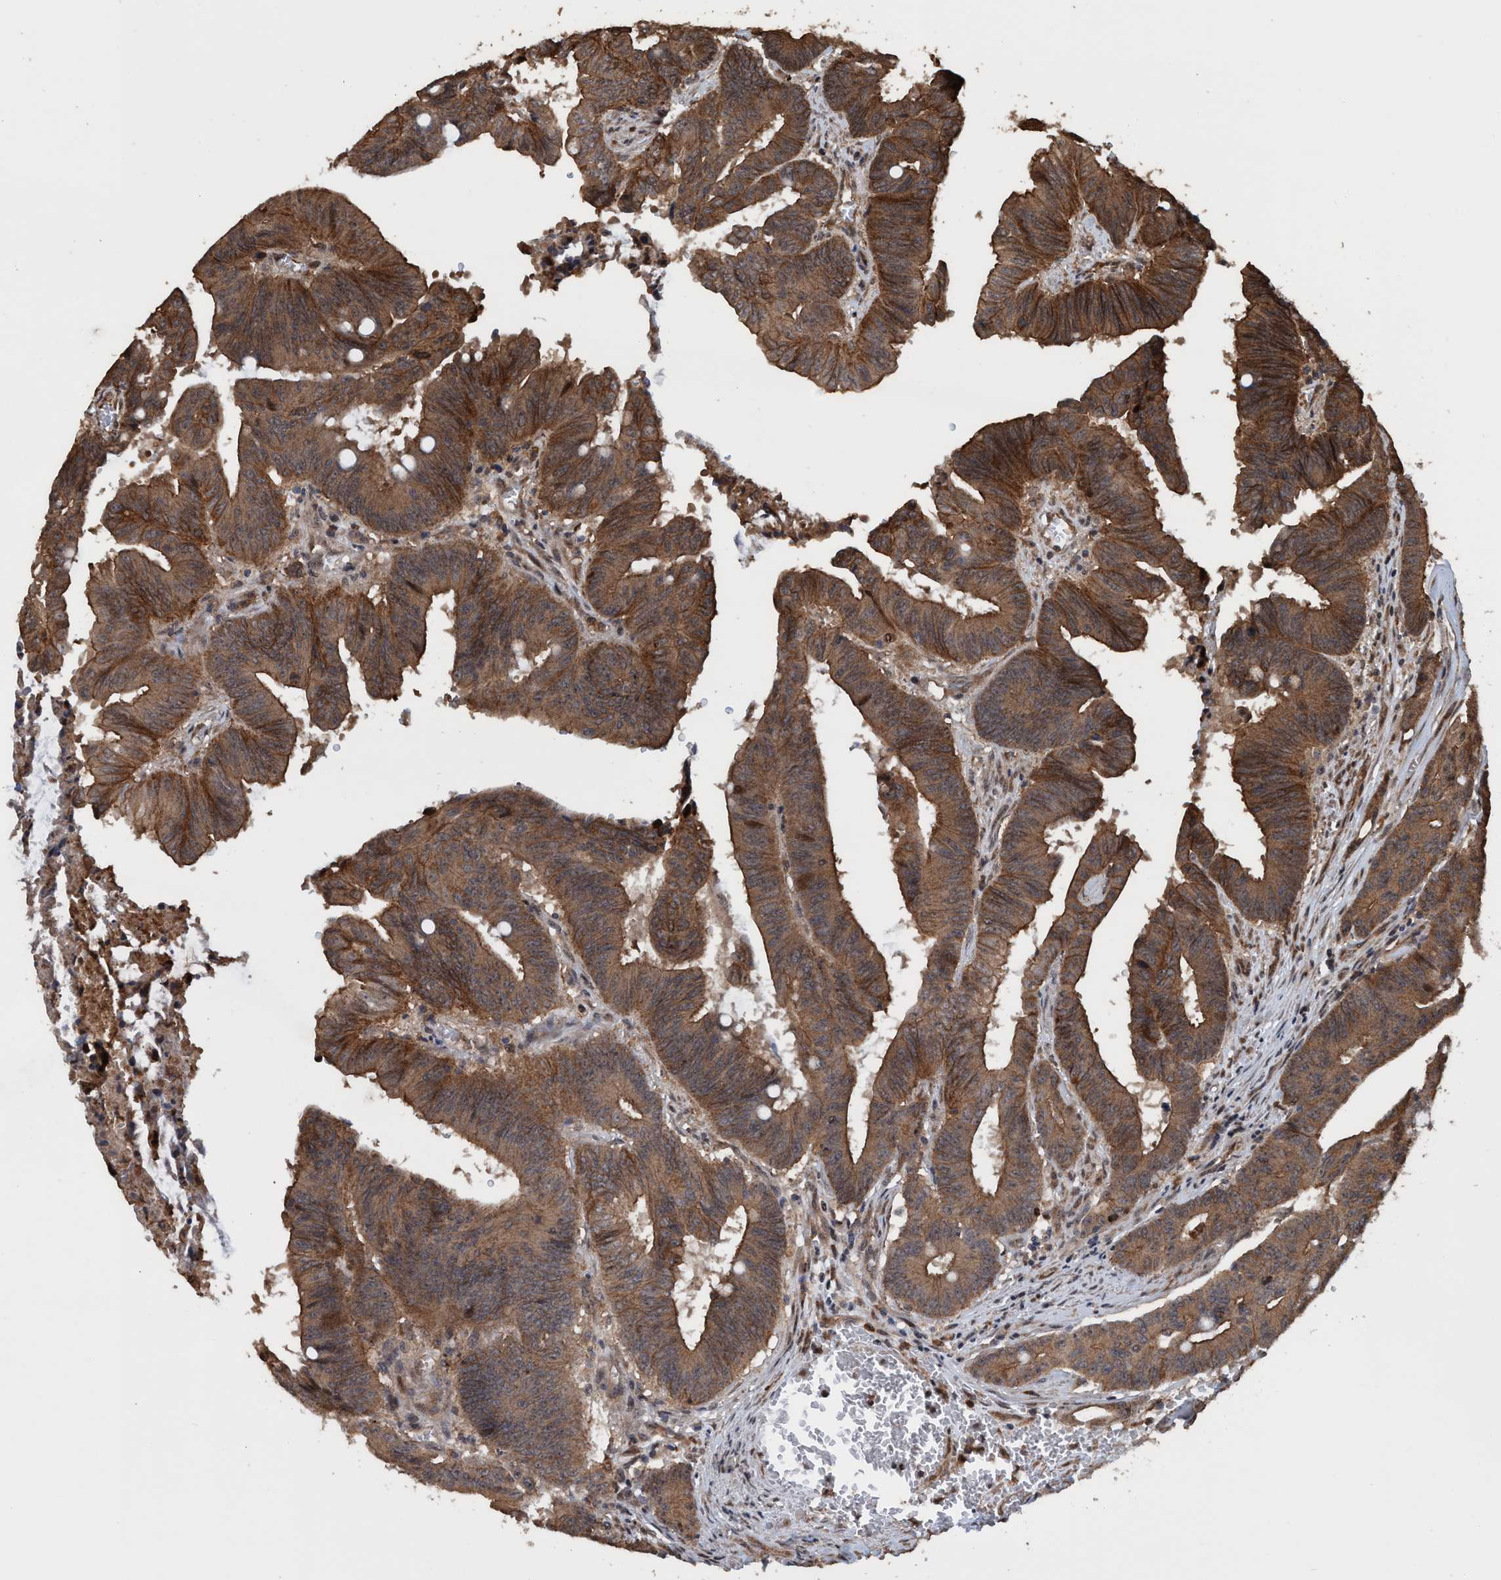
{"staining": {"intensity": "moderate", "quantity": ">75%", "location": "cytoplasmic/membranous"}, "tissue": "colorectal cancer", "cell_type": "Tumor cells", "image_type": "cancer", "snomed": [{"axis": "morphology", "description": "Adenocarcinoma, NOS"}, {"axis": "topography", "description": "Colon"}], "caption": "Protein positivity by immunohistochemistry (IHC) reveals moderate cytoplasmic/membranous staining in approximately >75% of tumor cells in colorectal cancer. (IHC, brightfield microscopy, high magnification).", "gene": "TRPC7", "patient": {"sex": "male", "age": 45}}